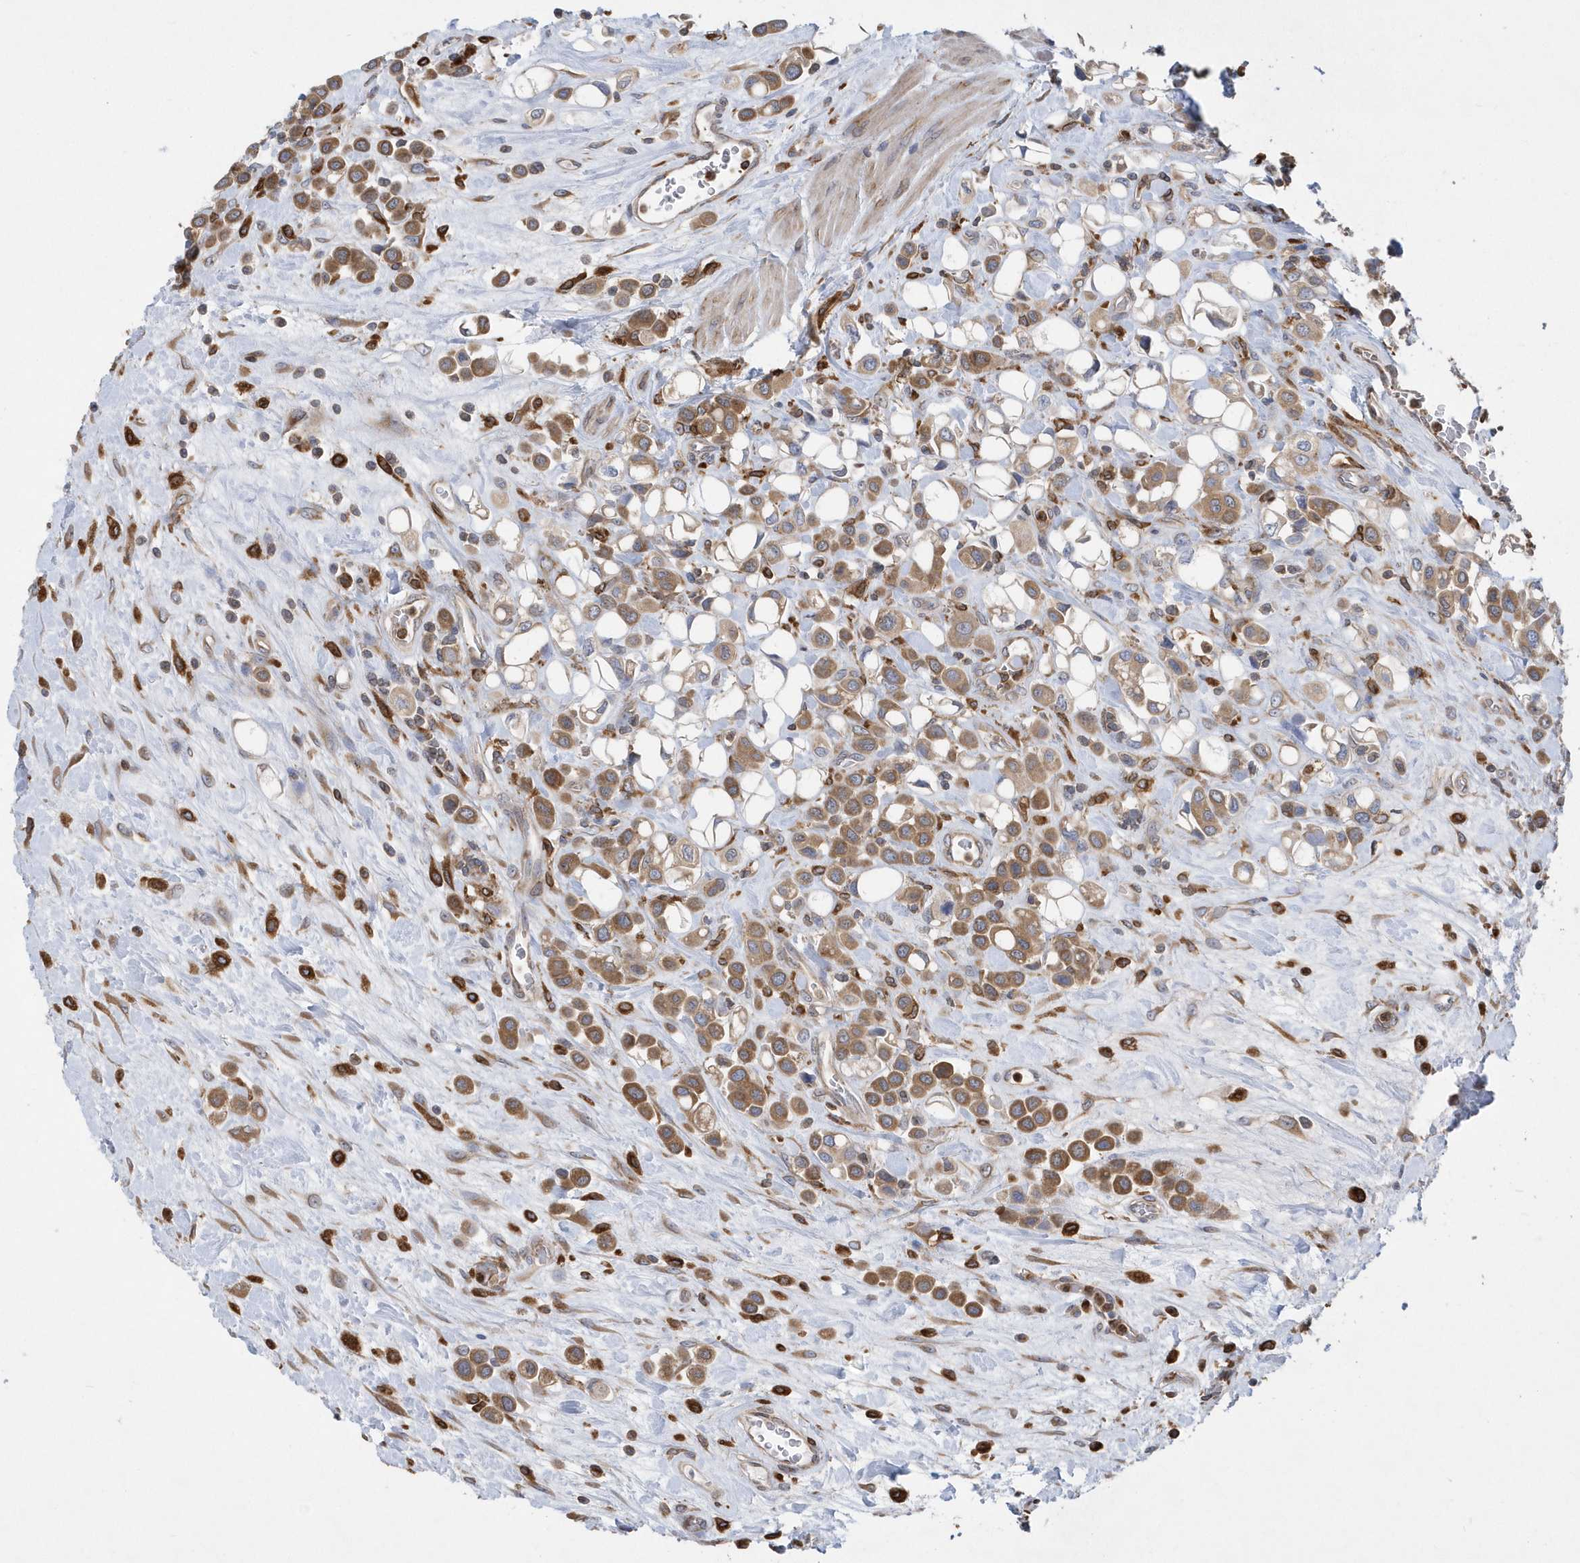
{"staining": {"intensity": "moderate", "quantity": ">75%", "location": "cytoplasmic/membranous"}, "tissue": "urothelial cancer", "cell_type": "Tumor cells", "image_type": "cancer", "snomed": [{"axis": "morphology", "description": "Urothelial carcinoma, High grade"}, {"axis": "topography", "description": "Urinary bladder"}], "caption": "Moderate cytoplasmic/membranous protein expression is identified in approximately >75% of tumor cells in urothelial cancer. The protein is shown in brown color, while the nuclei are stained blue.", "gene": "VAMP7", "patient": {"sex": "male", "age": 50}}